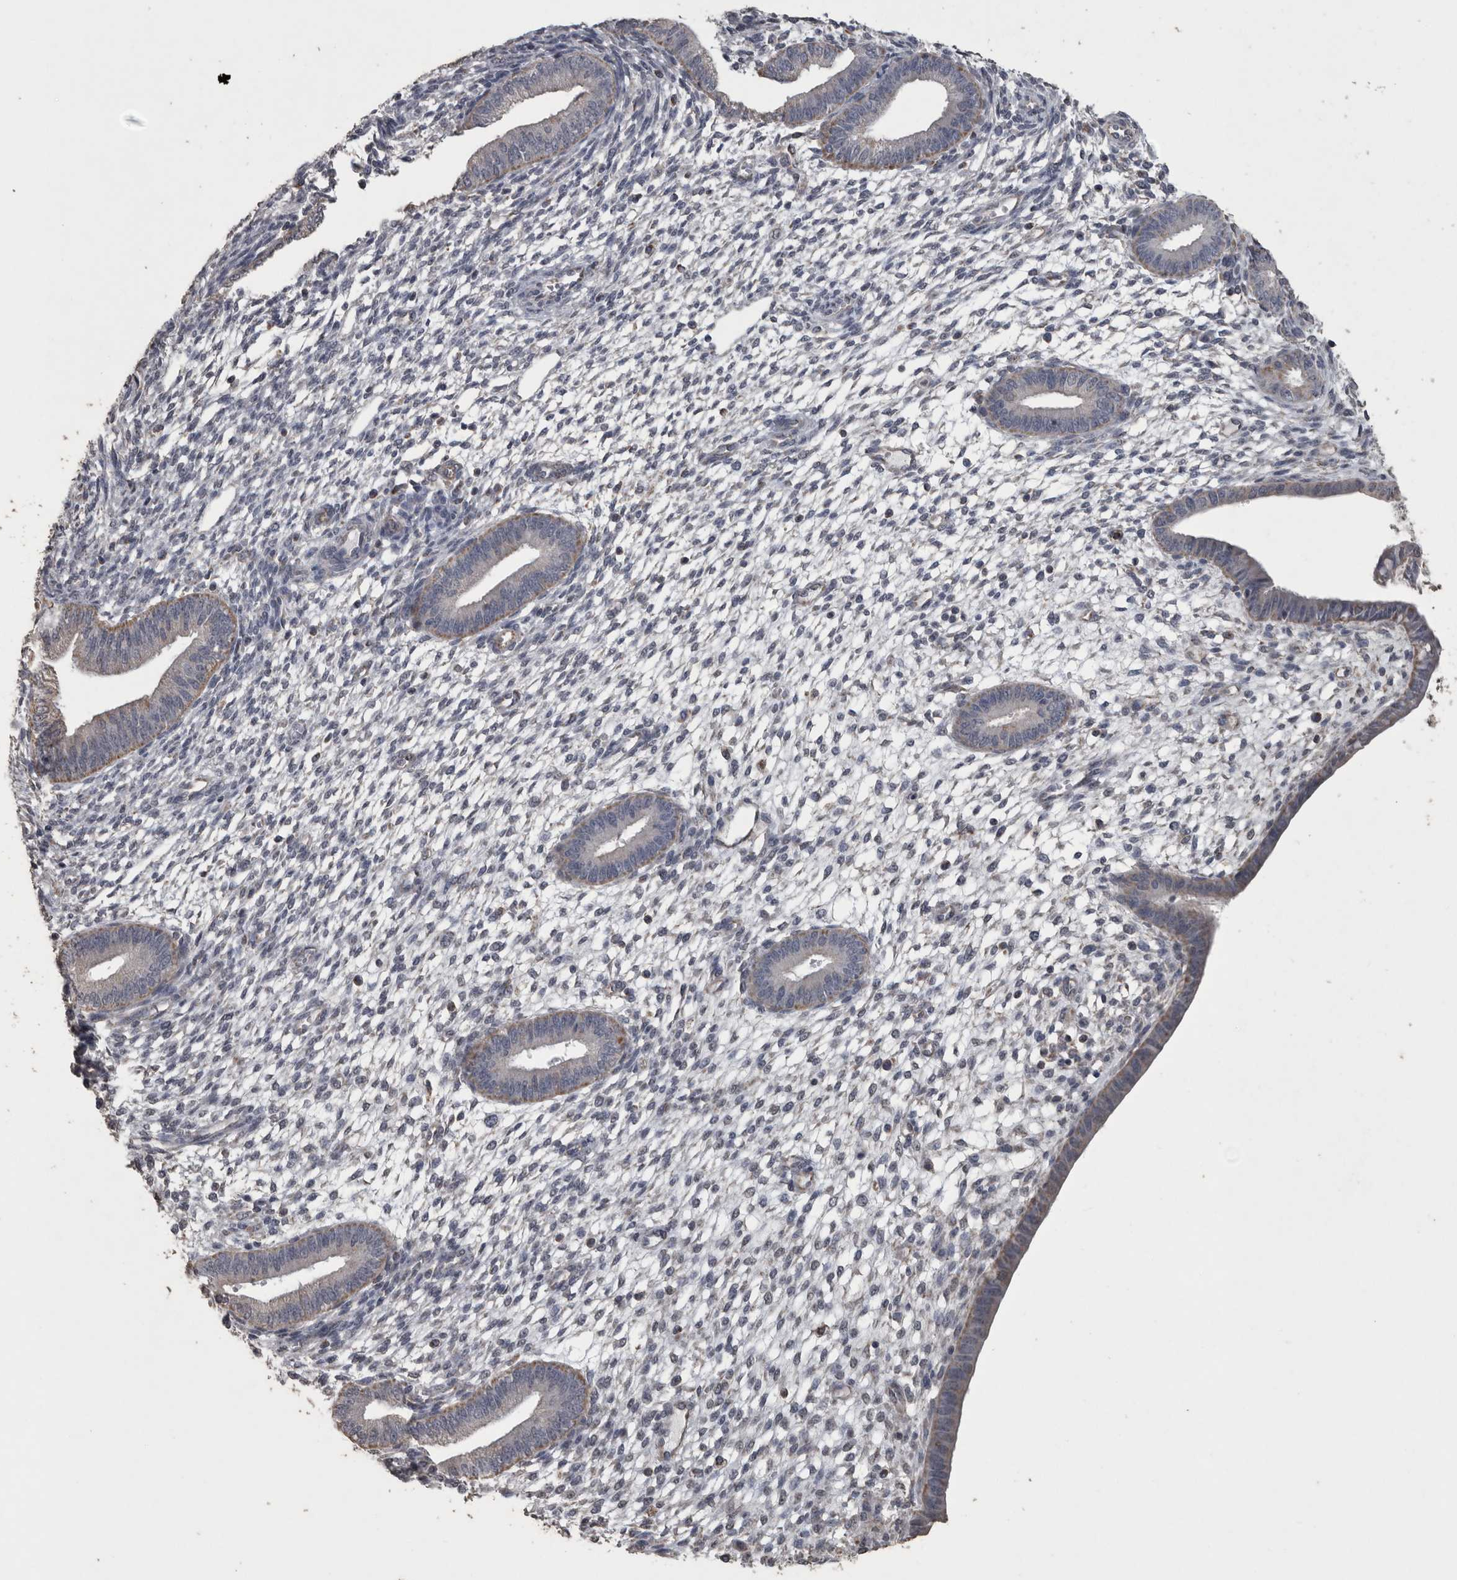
{"staining": {"intensity": "negative", "quantity": "none", "location": "none"}, "tissue": "endometrium", "cell_type": "Cells in endometrial stroma", "image_type": "normal", "snomed": [{"axis": "morphology", "description": "Normal tissue, NOS"}, {"axis": "topography", "description": "Endometrium"}], "caption": "IHC histopathology image of normal endometrium: endometrium stained with DAB (3,3'-diaminobenzidine) displays no significant protein staining in cells in endometrial stroma.", "gene": "ACADM", "patient": {"sex": "female", "age": 46}}